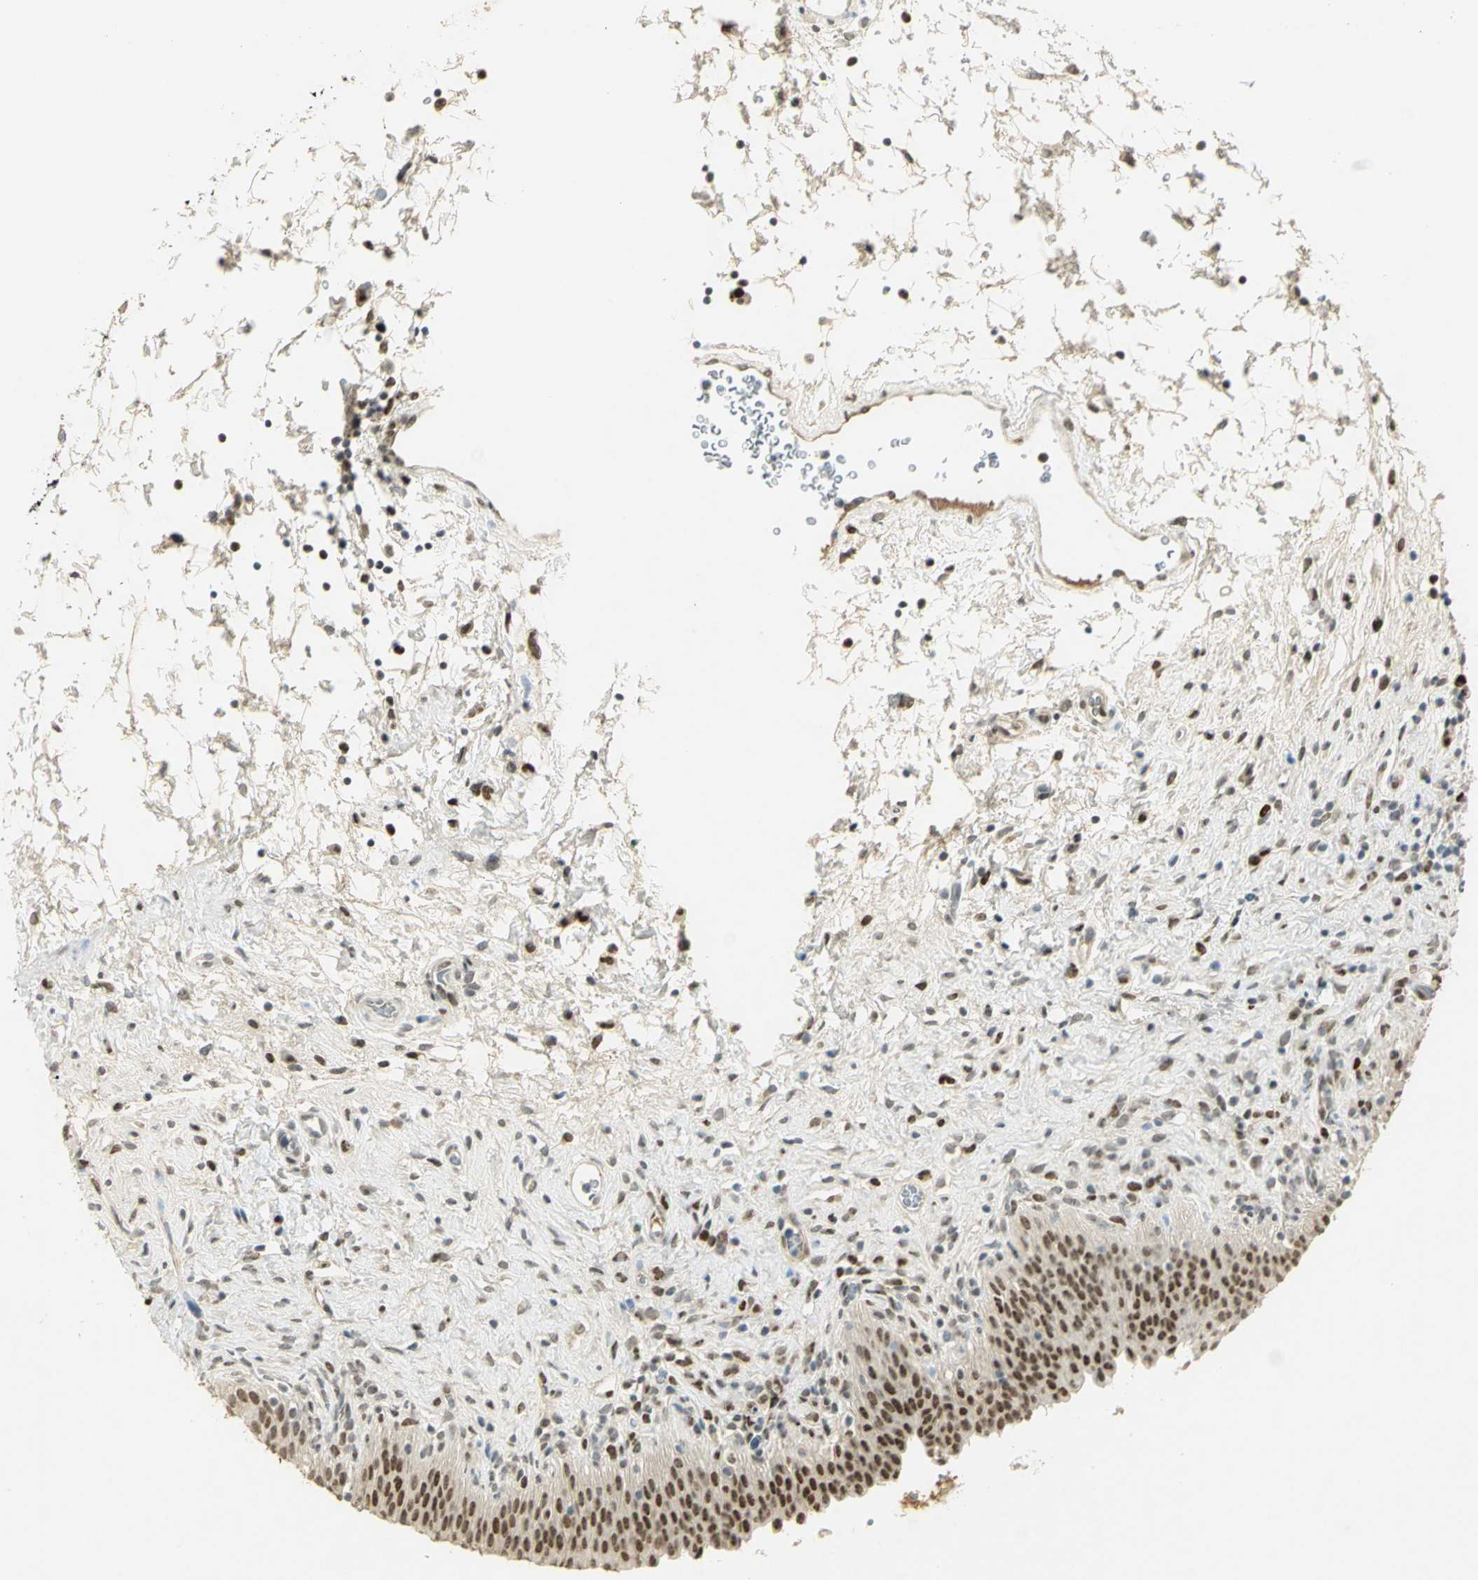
{"staining": {"intensity": "strong", "quantity": ">75%", "location": "nuclear"}, "tissue": "urinary bladder", "cell_type": "Urothelial cells", "image_type": "normal", "snomed": [{"axis": "morphology", "description": "Normal tissue, NOS"}, {"axis": "topography", "description": "Urinary bladder"}], "caption": "Human urinary bladder stained with a protein marker displays strong staining in urothelial cells.", "gene": "AK6", "patient": {"sex": "male", "age": 51}}